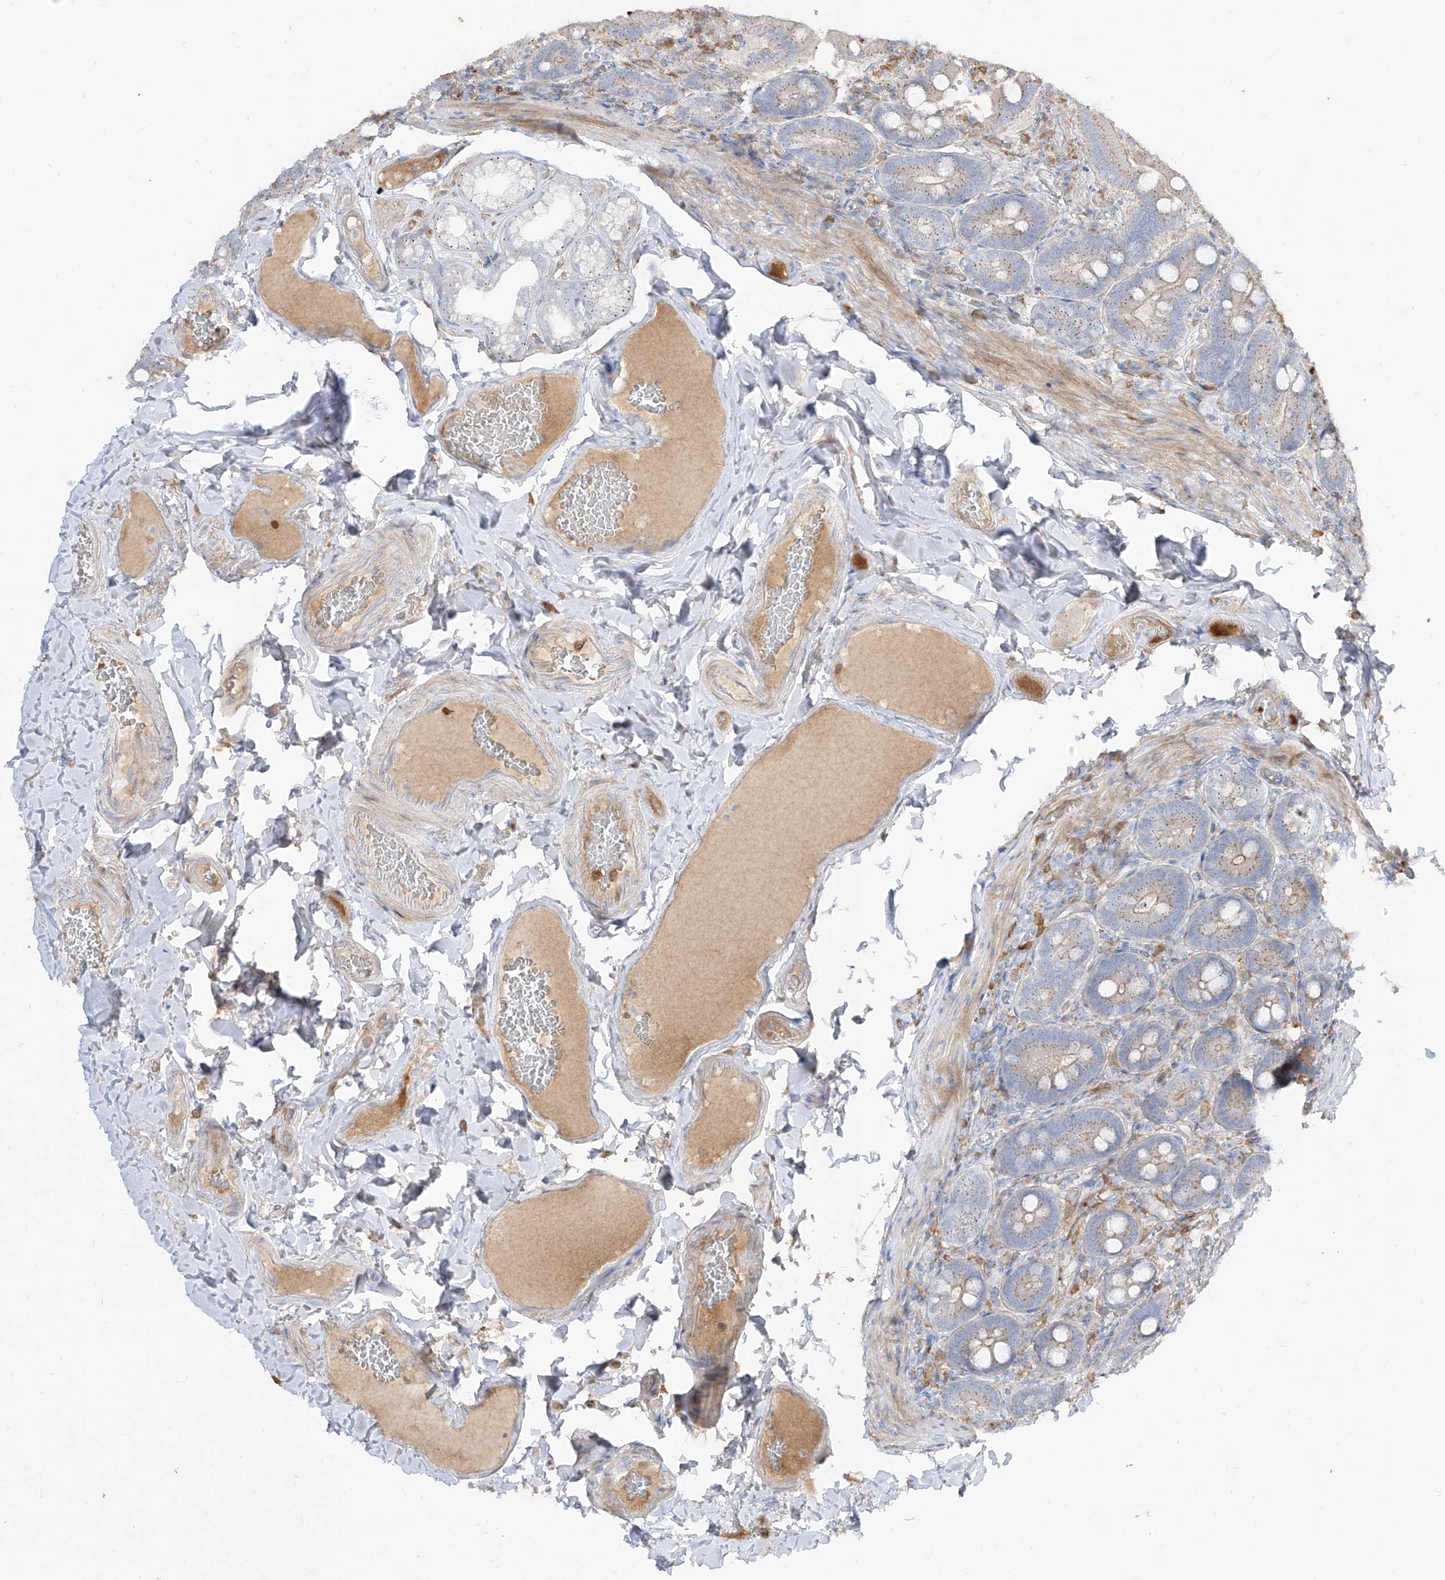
{"staining": {"intensity": "moderate", "quantity": "25%-75%", "location": "cytoplasmic/membranous"}, "tissue": "duodenum", "cell_type": "Glandular cells", "image_type": "normal", "snomed": [{"axis": "morphology", "description": "Normal tissue, NOS"}, {"axis": "topography", "description": "Duodenum"}], "caption": "A brown stain highlights moderate cytoplasmic/membranous positivity of a protein in glandular cells of benign human duodenum. (brown staining indicates protein expression, while blue staining denotes nuclei).", "gene": "KYNU", "patient": {"sex": "female", "age": 62}}